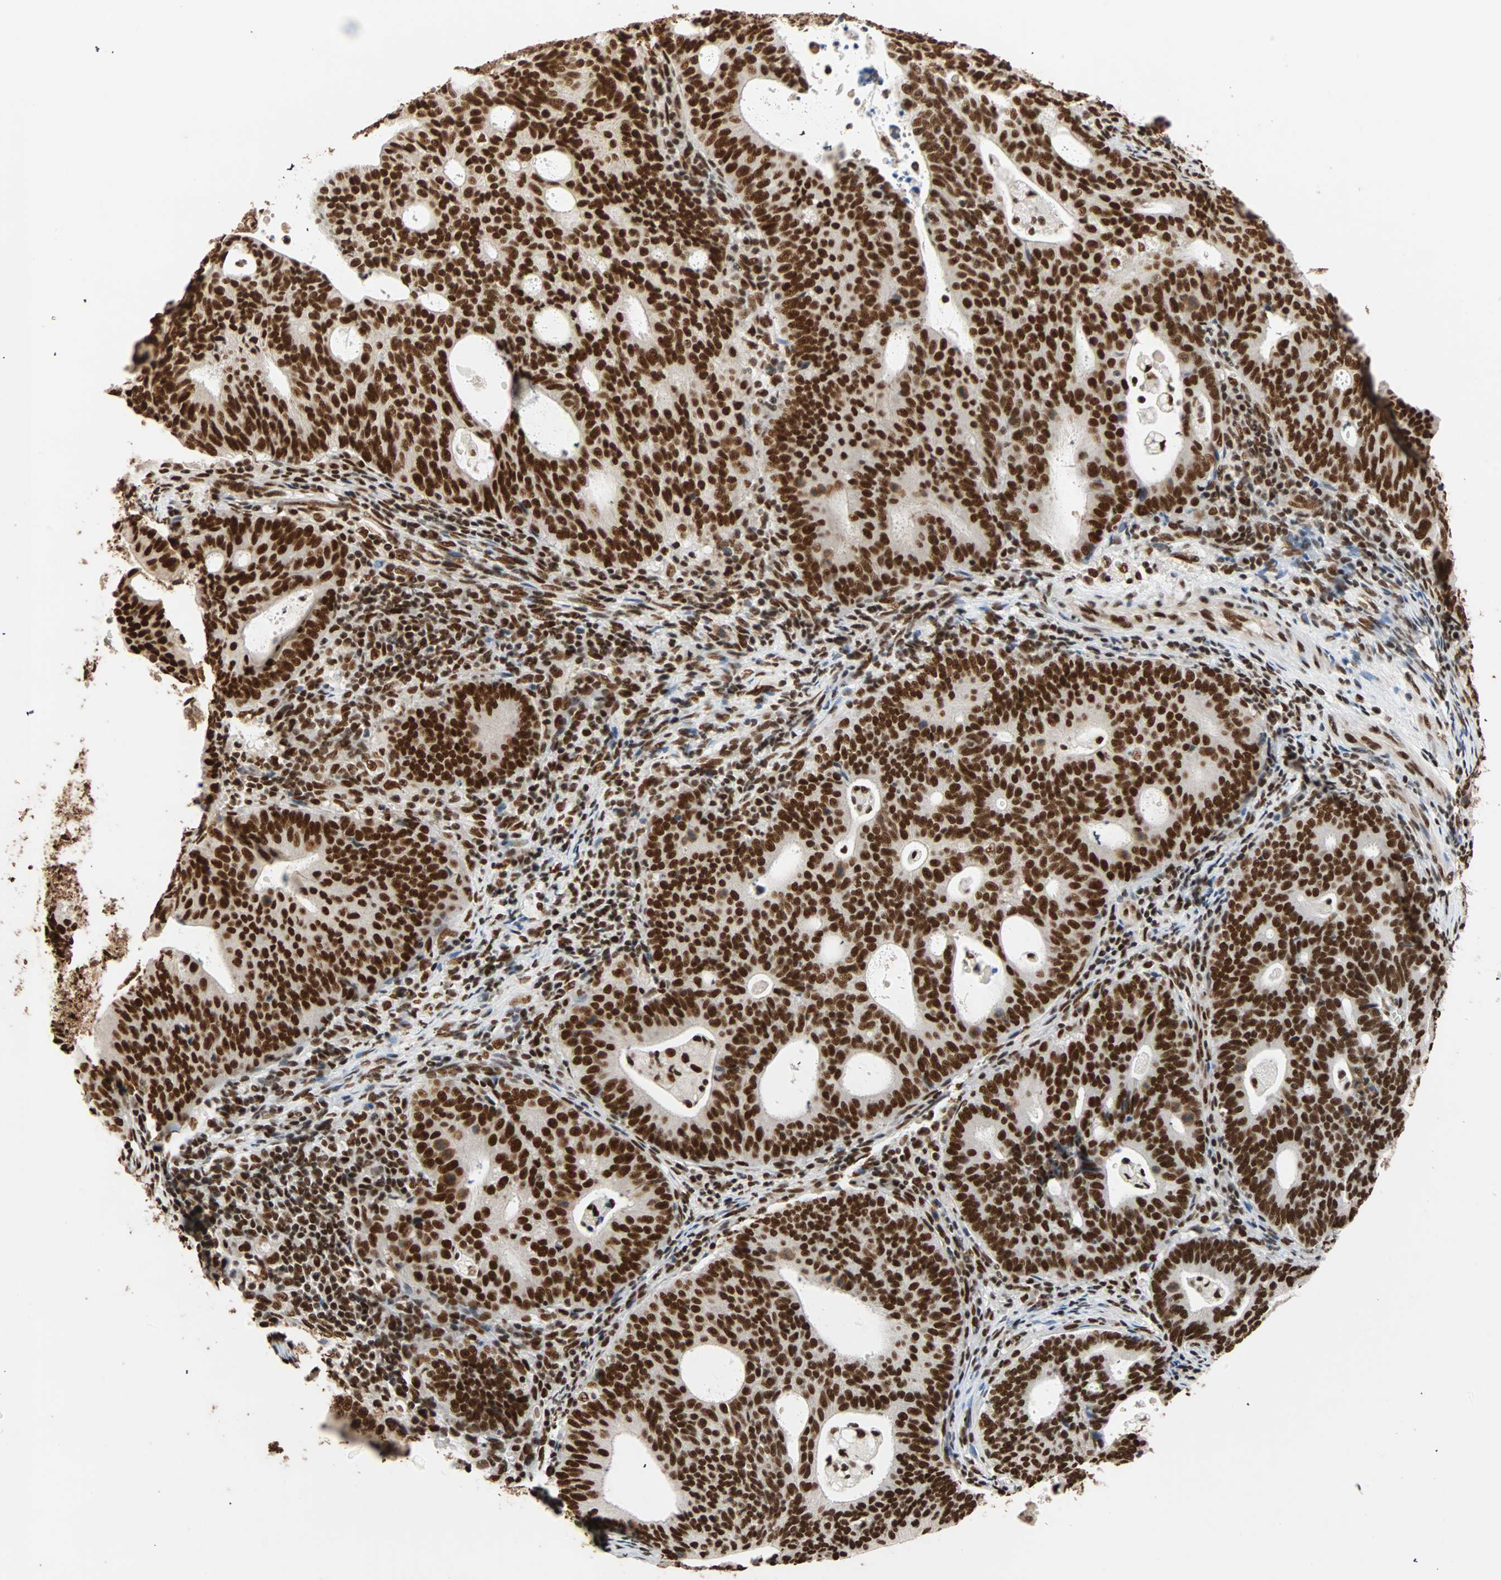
{"staining": {"intensity": "strong", "quantity": ">75%", "location": "nuclear"}, "tissue": "endometrial cancer", "cell_type": "Tumor cells", "image_type": "cancer", "snomed": [{"axis": "morphology", "description": "Adenocarcinoma, NOS"}, {"axis": "topography", "description": "Uterus"}], "caption": "Immunohistochemical staining of adenocarcinoma (endometrial) displays high levels of strong nuclear expression in about >75% of tumor cells.", "gene": "ILF2", "patient": {"sex": "female", "age": 83}}